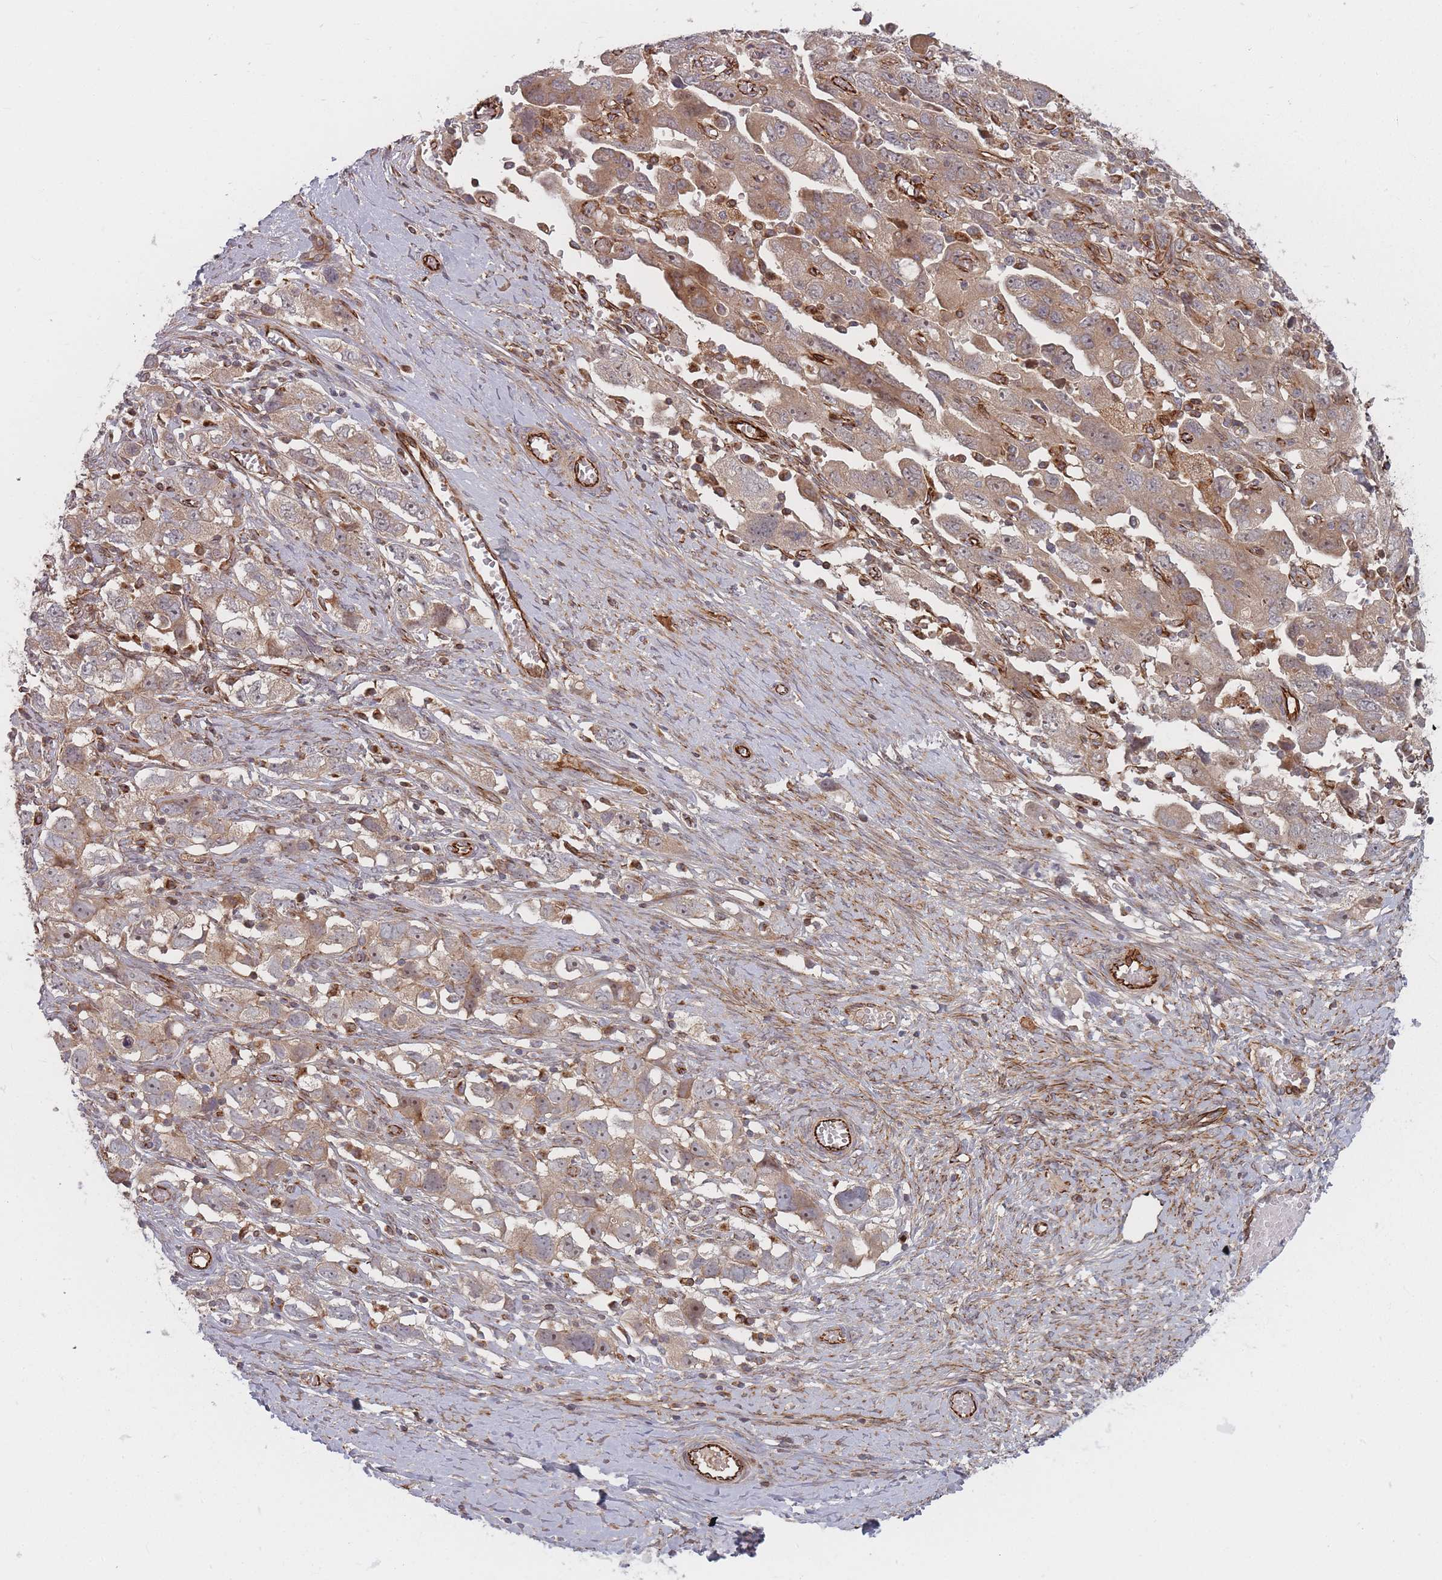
{"staining": {"intensity": "weak", "quantity": ">75%", "location": "cytoplasmic/membranous"}, "tissue": "ovarian cancer", "cell_type": "Tumor cells", "image_type": "cancer", "snomed": [{"axis": "morphology", "description": "Carcinoma, NOS"}, {"axis": "morphology", "description": "Cystadenocarcinoma, serous, NOS"}, {"axis": "topography", "description": "Ovary"}], "caption": "Immunohistochemistry (IHC) of human serous cystadenocarcinoma (ovarian) shows low levels of weak cytoplasmic/membranous positivity in approximately >75% of tumor cells.", "gene": "EEF1AKMT2", "patient": {"sex": "female", "age": 69}}